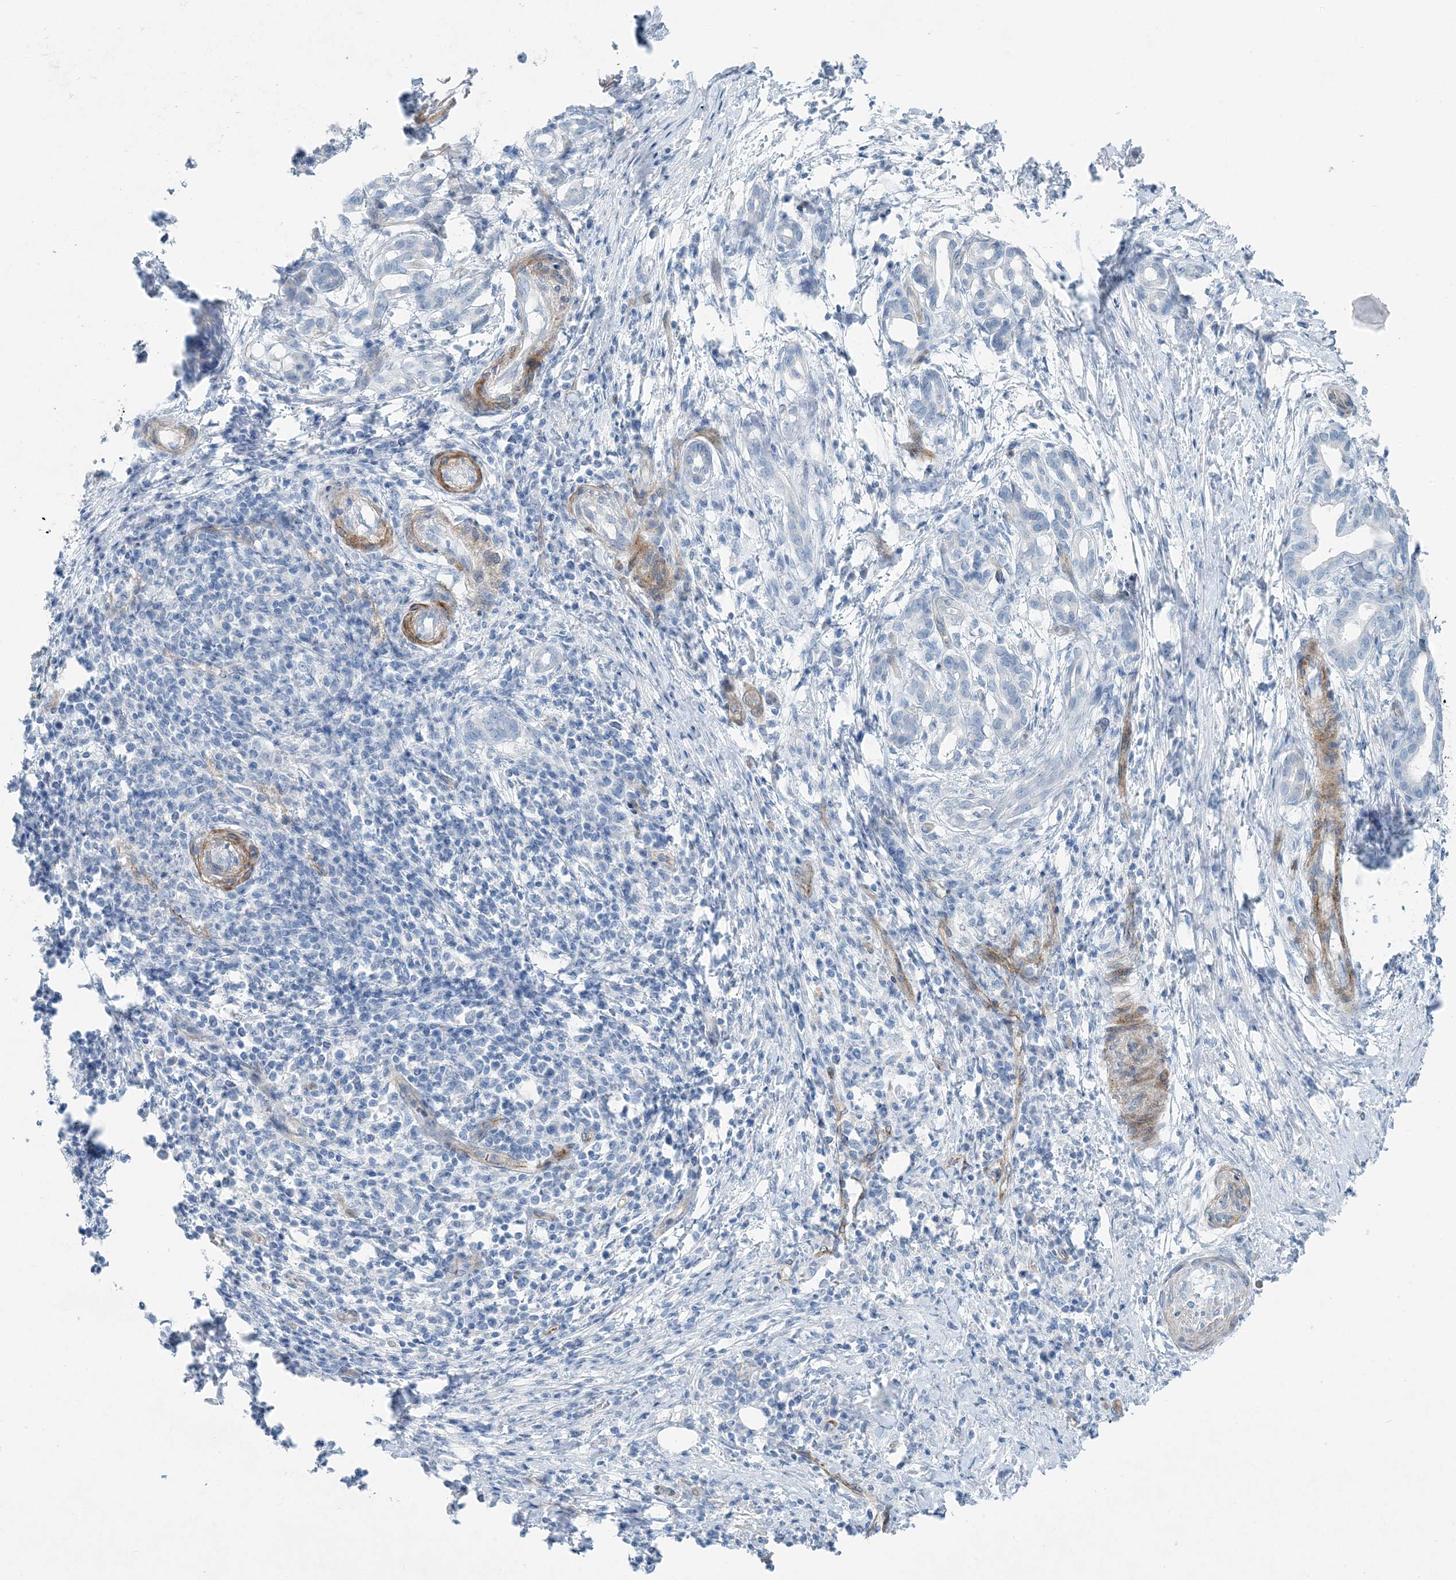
{"staining": {"intensity": "negative", "quantity": "none", "location": "none"}, "tissue": "pancreatic cancer", "cell_type": "Tumor cells", "image_type": "cancer", "snomed": [{"axis": "morphology", "description": "Adenocarcinoma, NOS"}, {"axis": "topography", "description": "Pancreas"}], "caption": "Adenocarcinoma (pancreatic) stained for a protein using immunohistochemistry reveals no staining tumor cells.", "gene": "PGM5", "patient": {"sex": "female", "age": 55}}